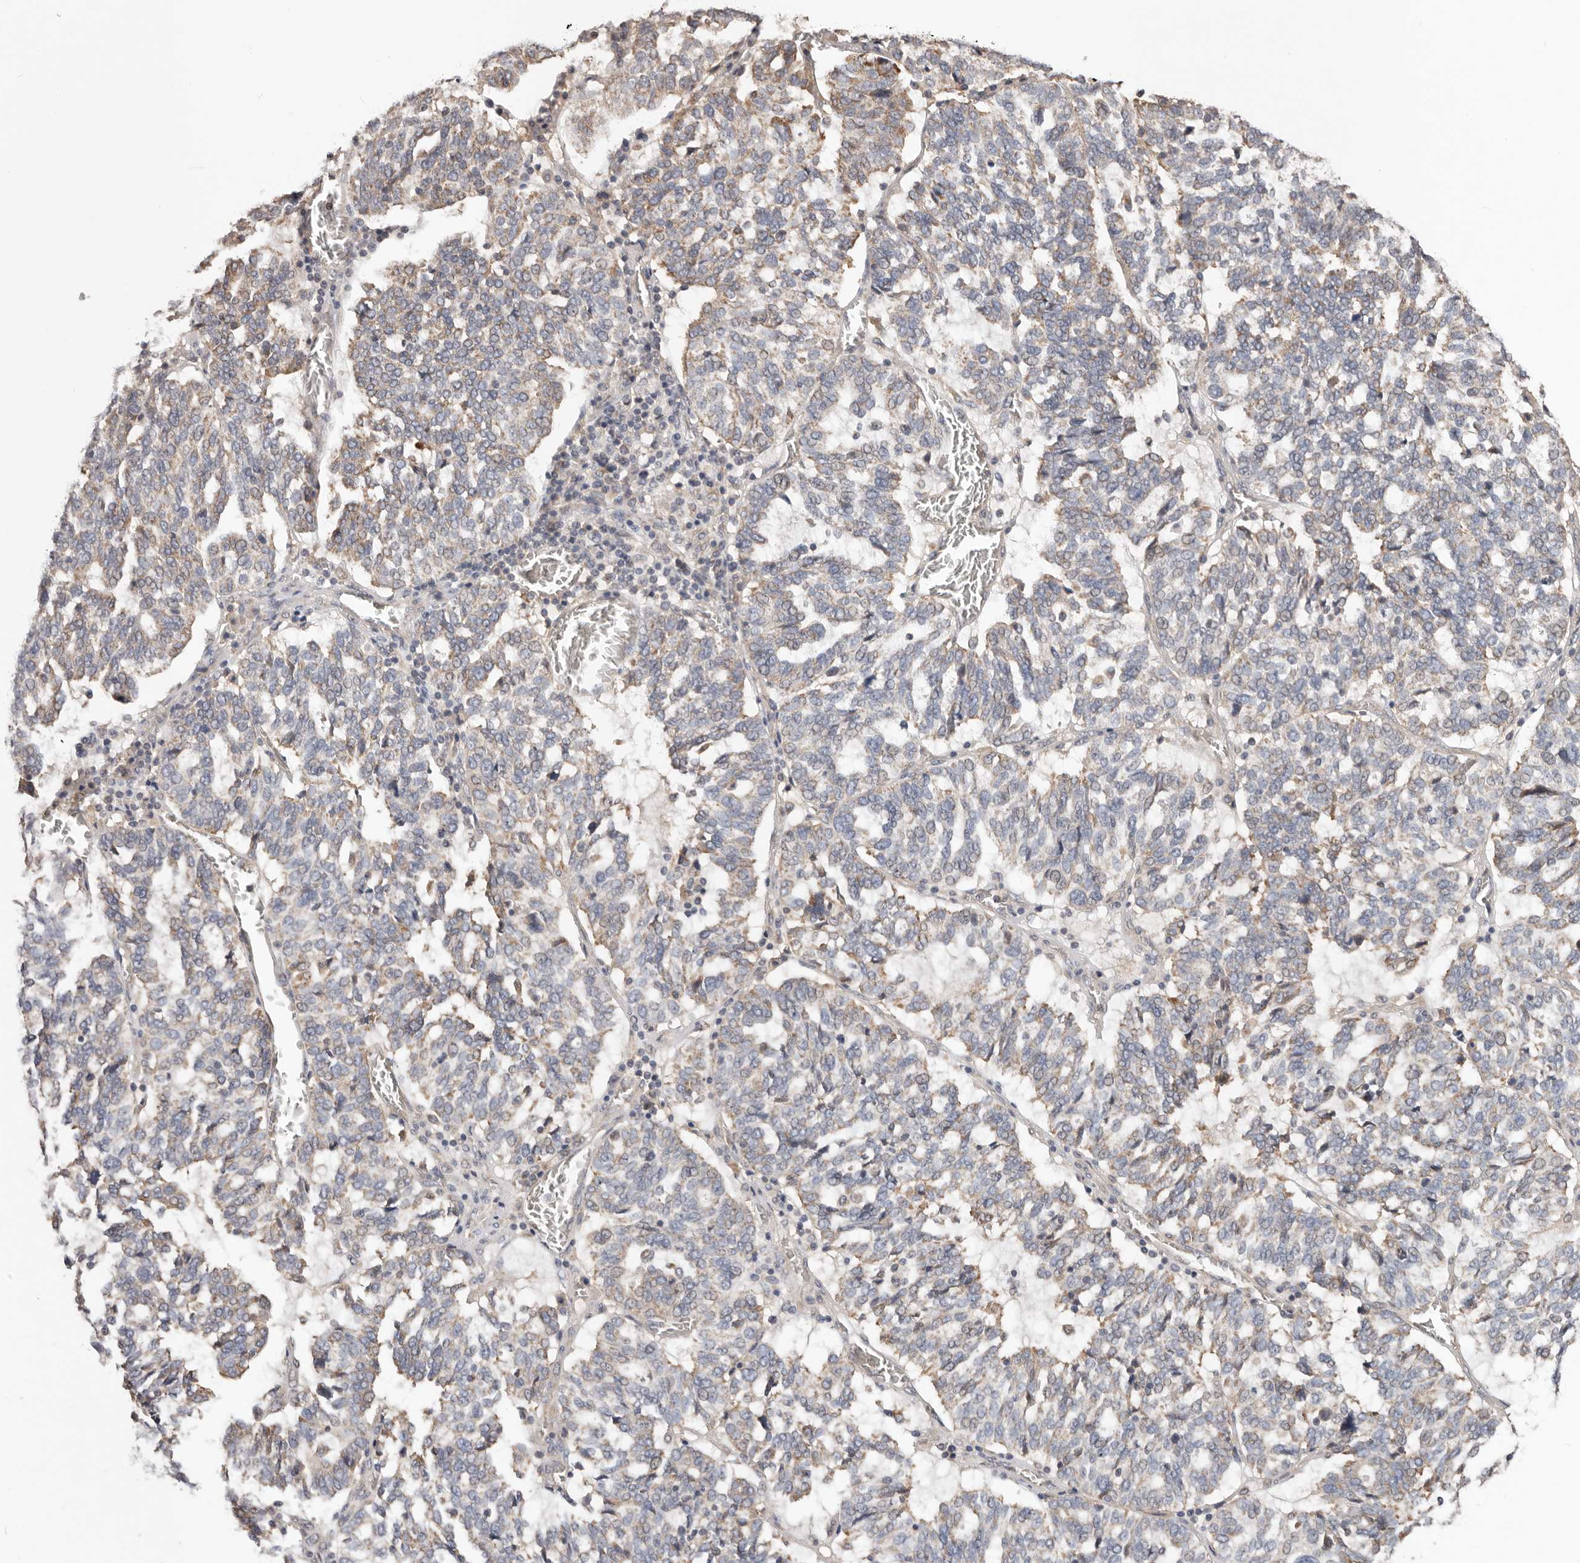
{"staining": {"intensity": "moderate", "quantity": "25%-75%", "location": "cytoplasmic/membranous"}, "tissue": "ovarian cancer", "cell_type": "Tumor cells", "image_type": "cancer", "snomed": [{"axis": "morphology", "description": "Cystadenocarcinoma, serous, NOS"}, {"axis": "topography", "description": "Ovary"}], "caption": "Protein staining demonstrates moderate cytoplasmic/membranous expression in approximately 25%-75% of tumor cells in ovarian cancer.", "gene": "LRP6", "patient": {"sex": "female", "age": 59}}